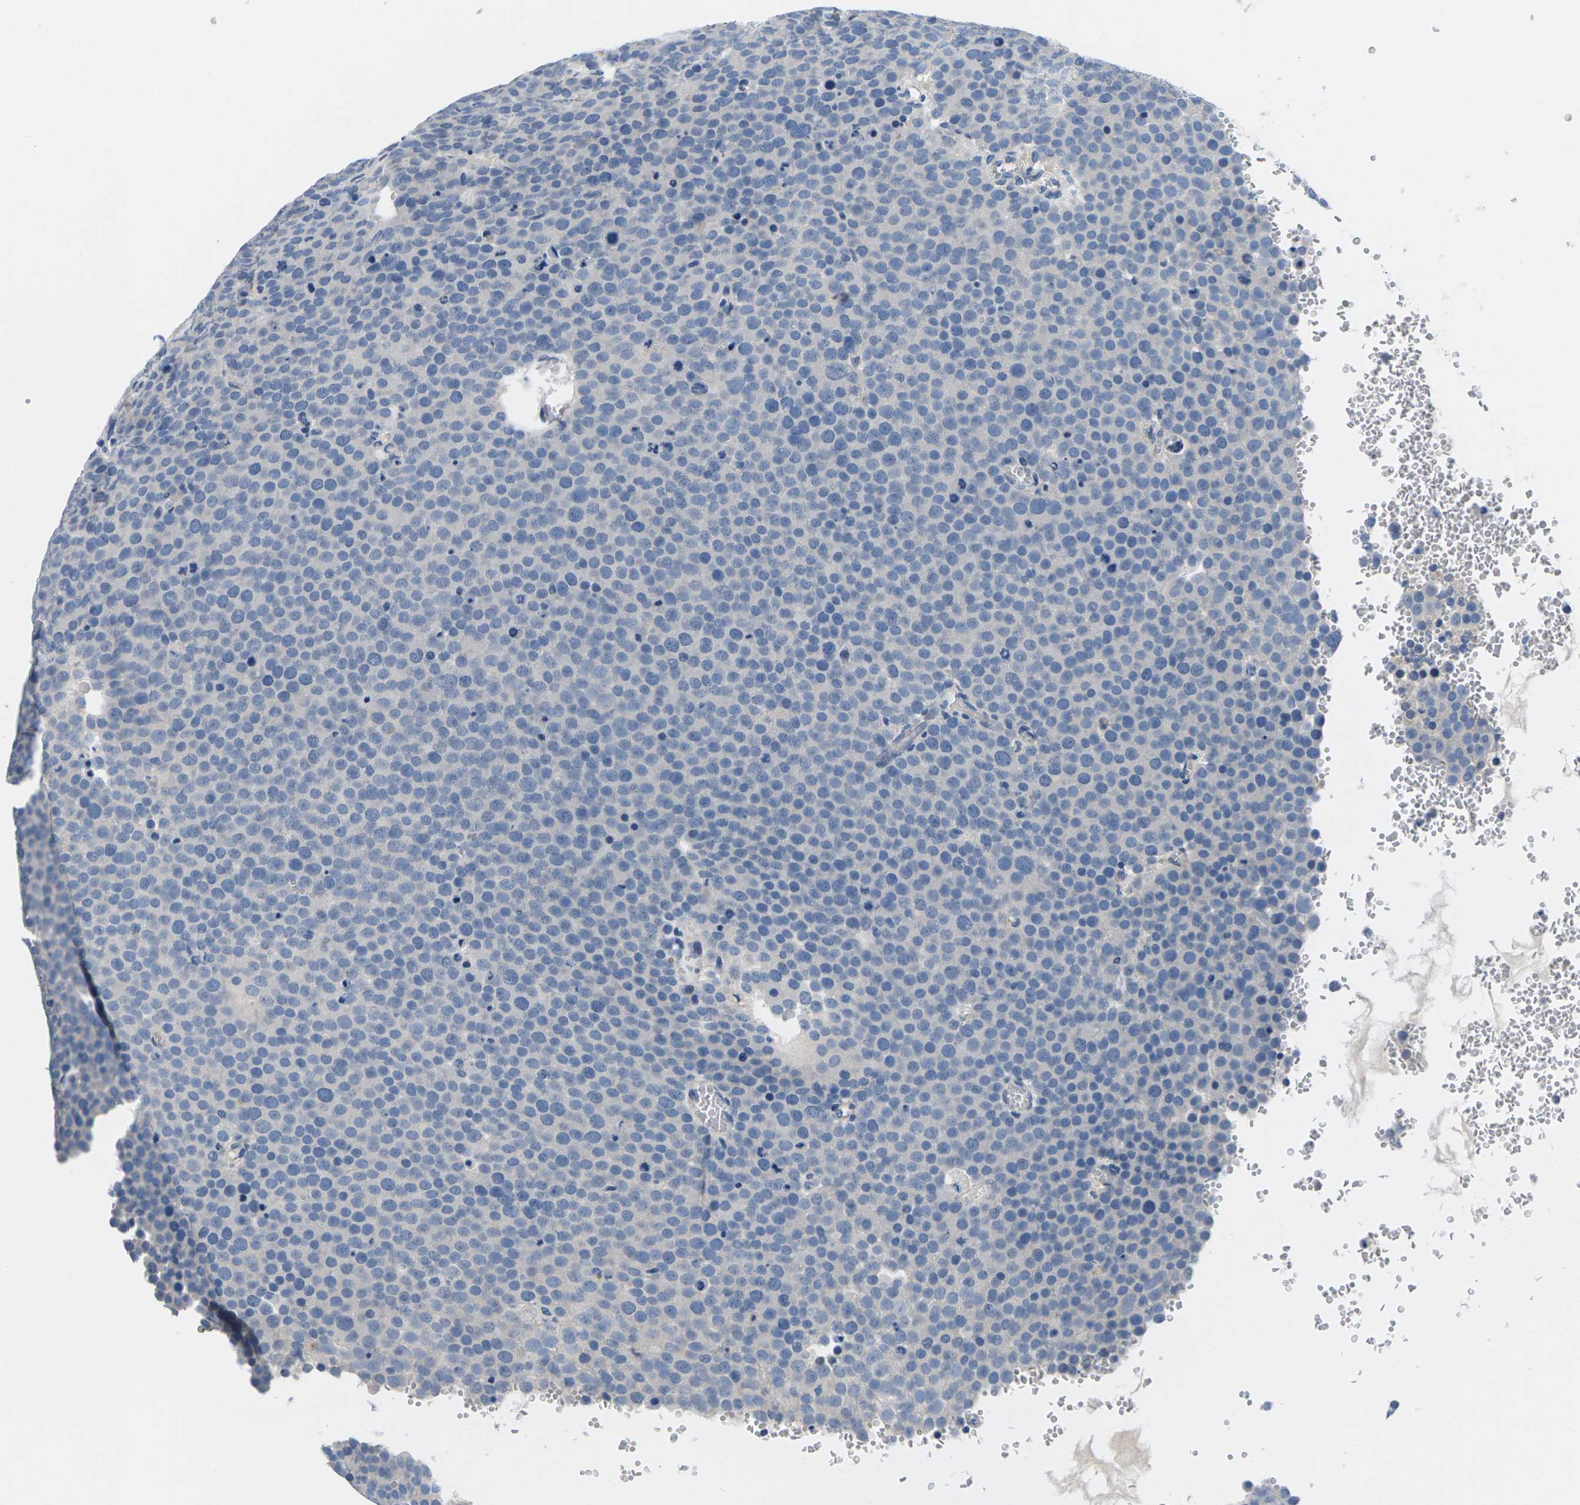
{"staining": {"intensity": "negative", "quantity": "none", "location": "none"}, "tissue": "testis cancer", "cell_type": "Tumor cells", "image_type": "cancer", "snomed": [{"axis": "morphology", "description": "Normal tissue, NOS"}, {"axis": "morphology", "description": "Seminoma, NOS"}, {"axis": "topography", "description": "Testis"}], "caption": "This is an immunohistochemistry (IHC) image of human seminoma (testis). There is no expression in tumor cells.", "gene": "TSPAN2", "patient": {"sex": "male", "age": 71}}